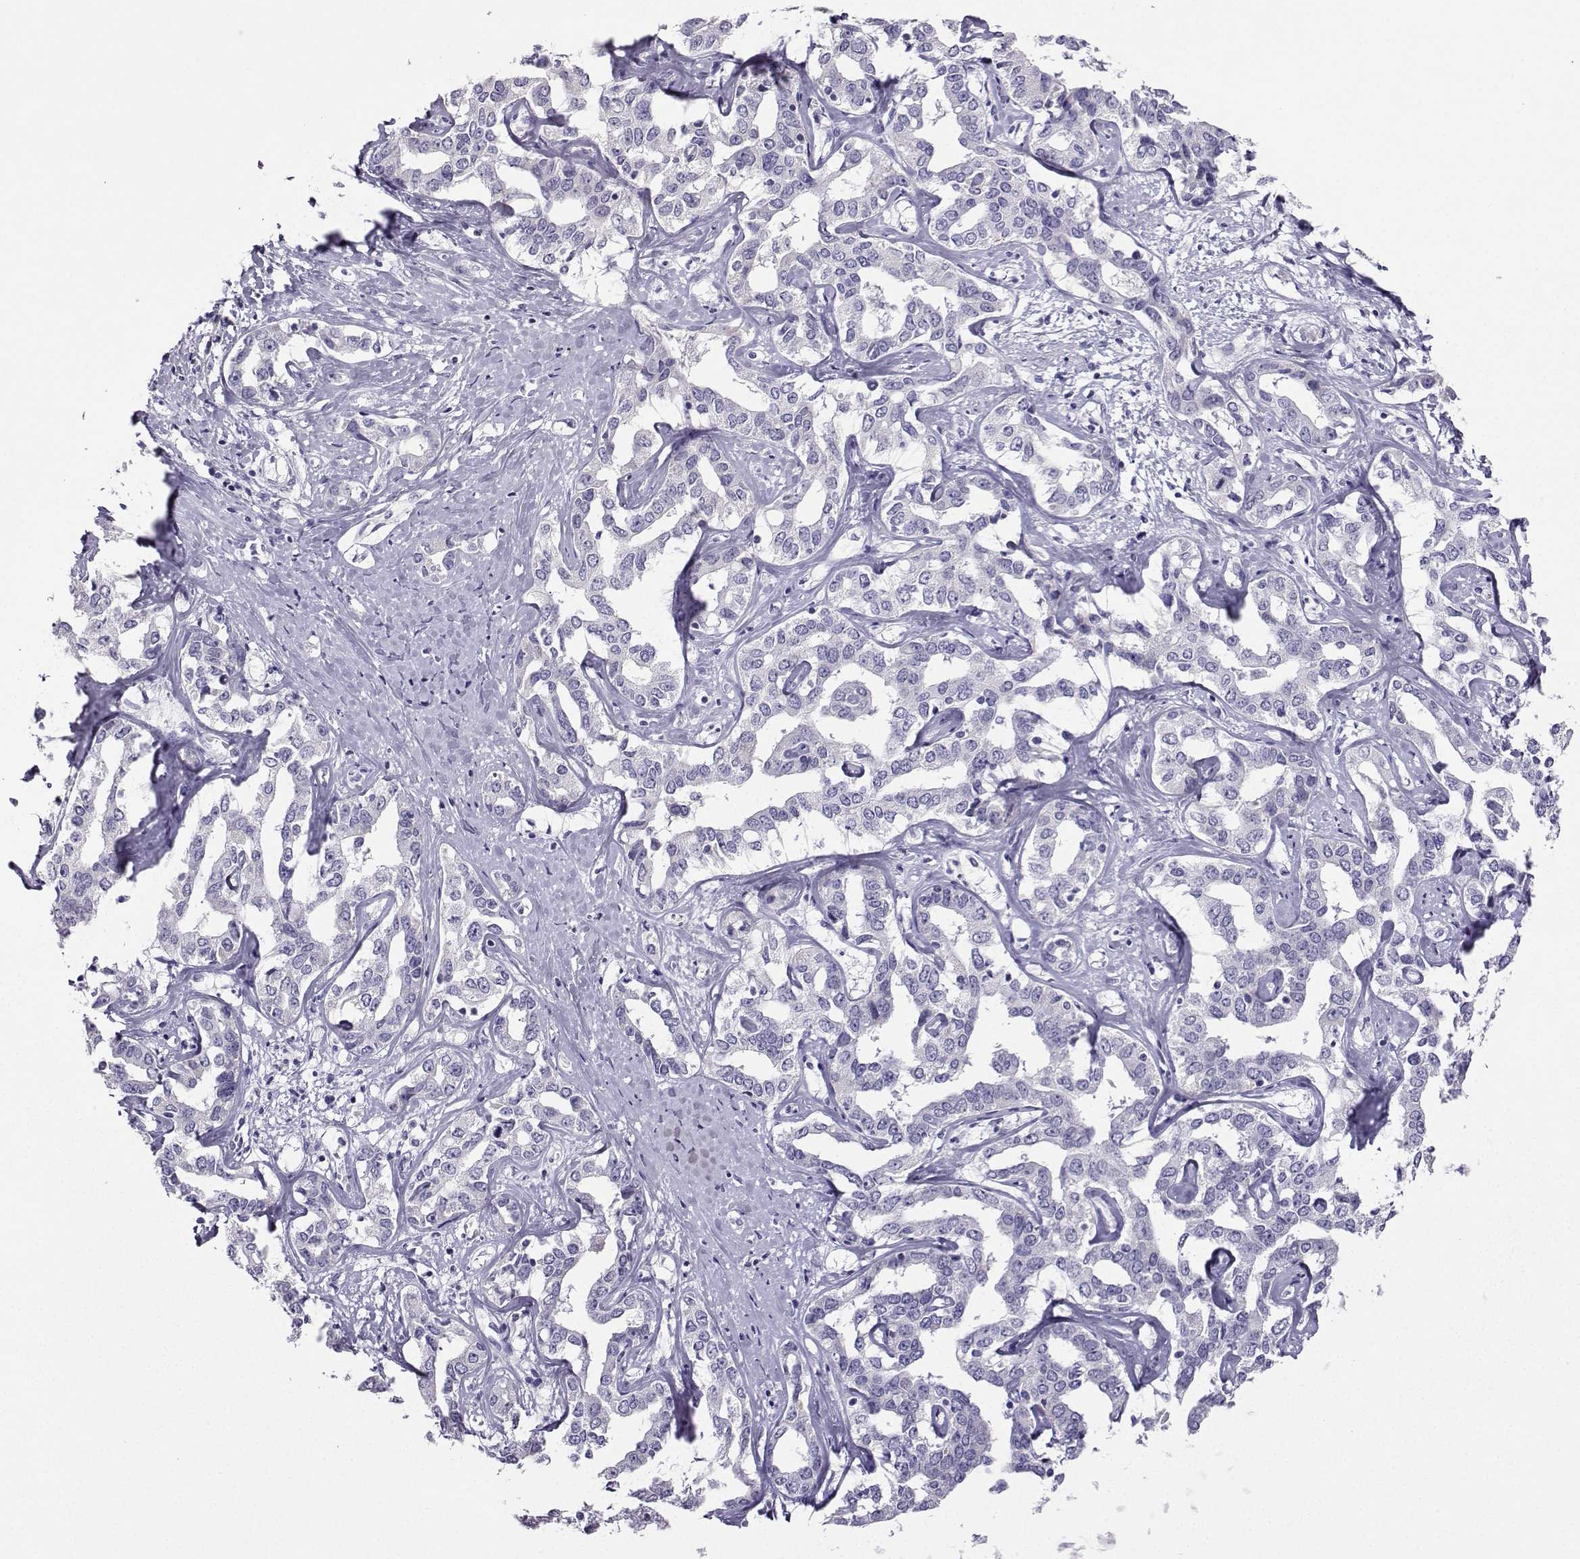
{"staining": {"intensity": "negative", "quantity": "none", "location": "none"}, "tissue": "liver cancer", "cell_type": "Tumor cells", "image_type": "cancer", "snomed": [{"axis": "morphology", "description": "Cholangiocarcinoma"}, {"axis": "topography", "description": "Liver"}], "caption": "DAB (3,3'-diaminobenzidine) immunohistochemical staining of liver cholangiocarcinoma displays no significant positivity in tumor cells.", "gene": "FBXO24", "patient": {"sex": "male", "age": 59}}